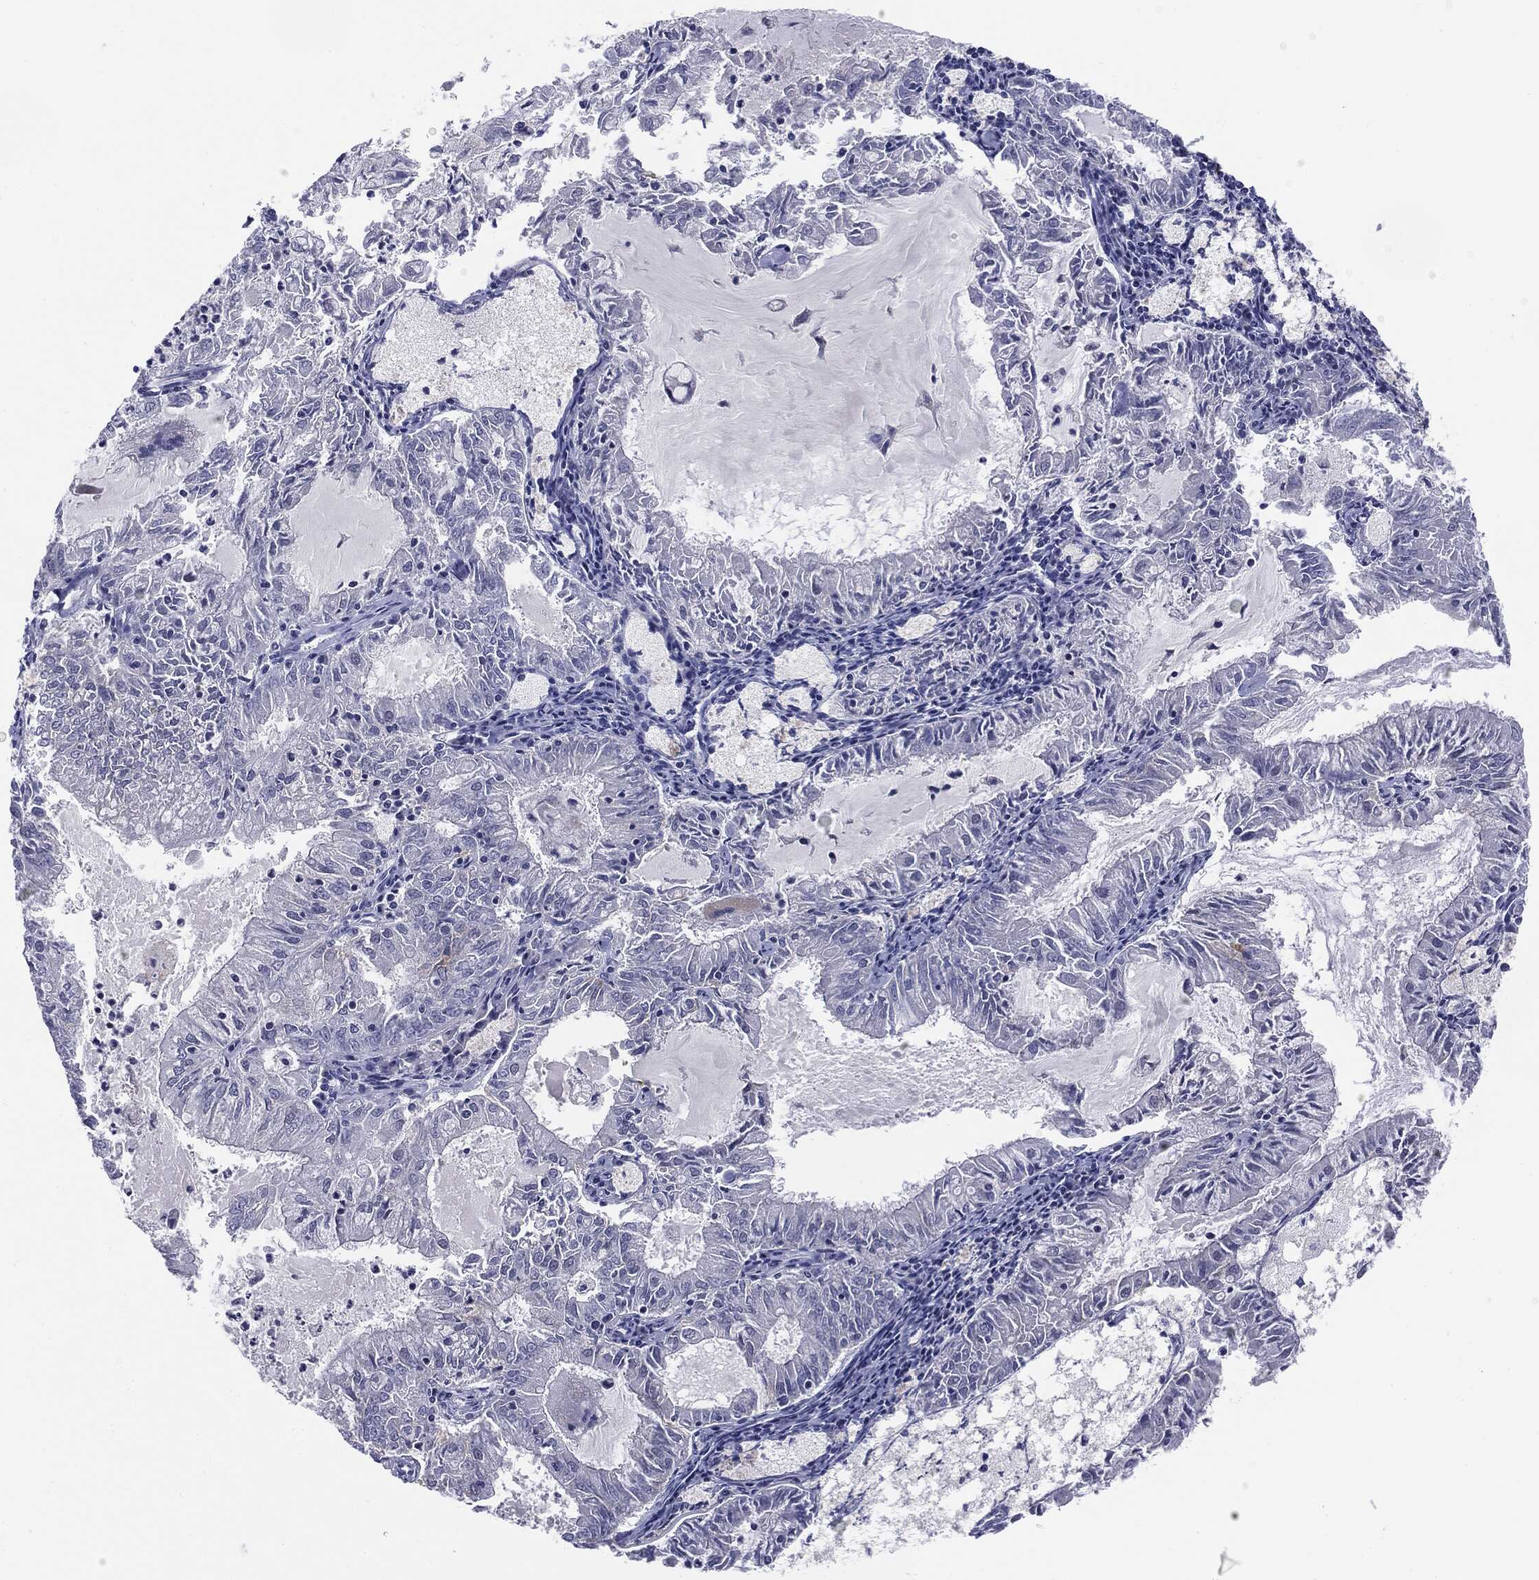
{"staining": {"intensity": "negative", "quantity": "none", "location": "none"}, "tissue": "endometrial cancer", "cell_type": "Tumor cells", "image_type": "cancer", "snomed": [{"axis": "morphology", "description": "Adenocarcinoma, NOS"}, {"axis": "topography", "description": "Endometrium"}], "caption": "Endometrial cancer was stained to show a protein in brown. There is no significant positivity in tumor cells. The staining is performed using DAB brown chromogen with nuclei counter-stained in using hematoxylin.", "gene": "SLC5A5", "patient": {"sex": "female", "age": 57}}